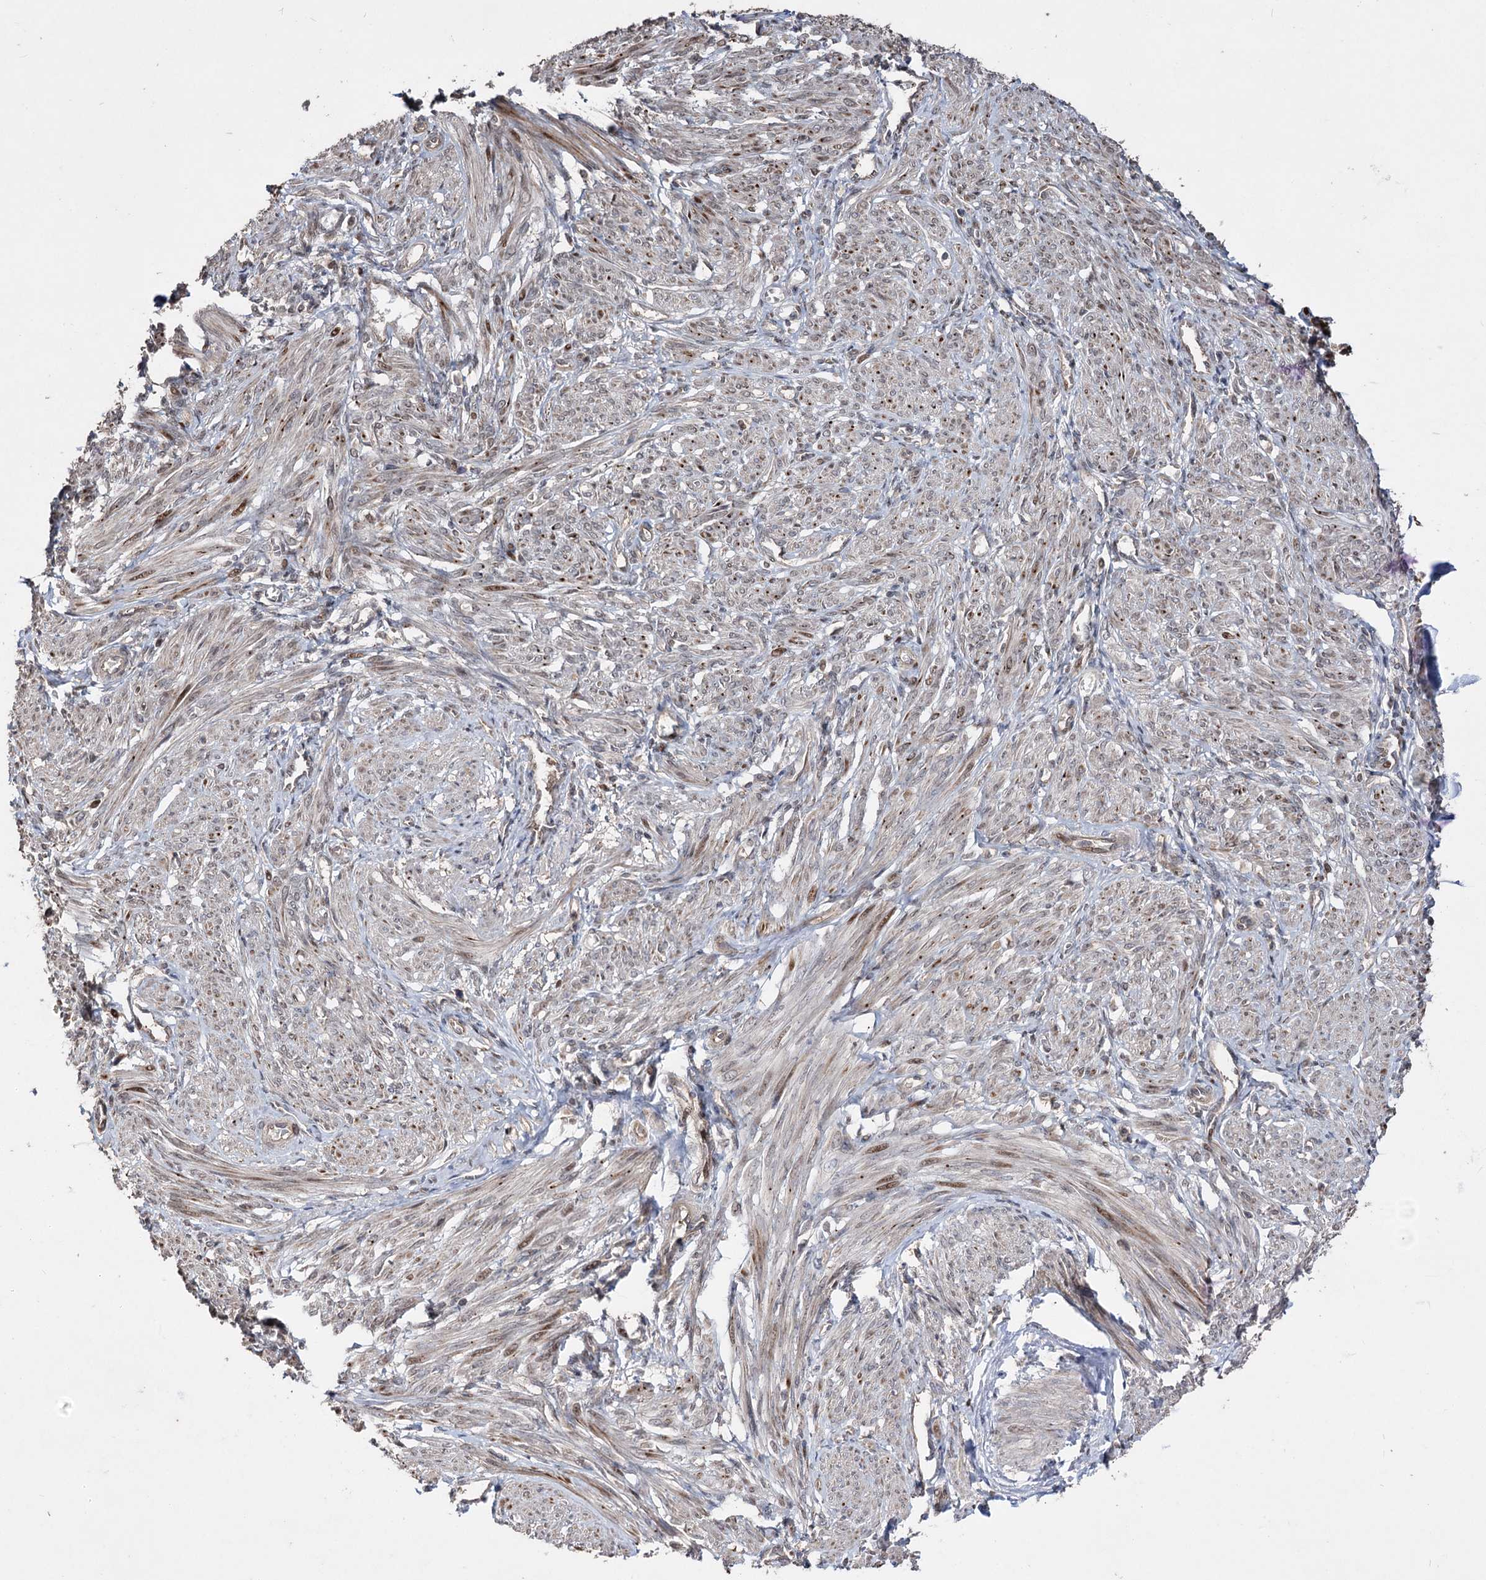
{"staining": {"intensity": "moderate", "quantity": "25%-75%", "location": "cytoplasmic/membranous,nuclear"}, "tissue": "smooth muscle", "cell_type": "Smooth muscle cells", "image_type": "normal", "snomed": [{"axis": "morphology", "description": "Normal tissue, NOS"}, {"axis": "topography", "description": "Smooth muscle"}], "caption": "DAB (3,3'-diaminobenzidine) immunohistochemical staining of benign smooth muscle reveals moderate cytoplasmic/membranous,nuclear protein expression in about 25%-75% of smooth muscle cells.", "gene": "CPNE8", "patient": {"sex": "female", "age": 39}}